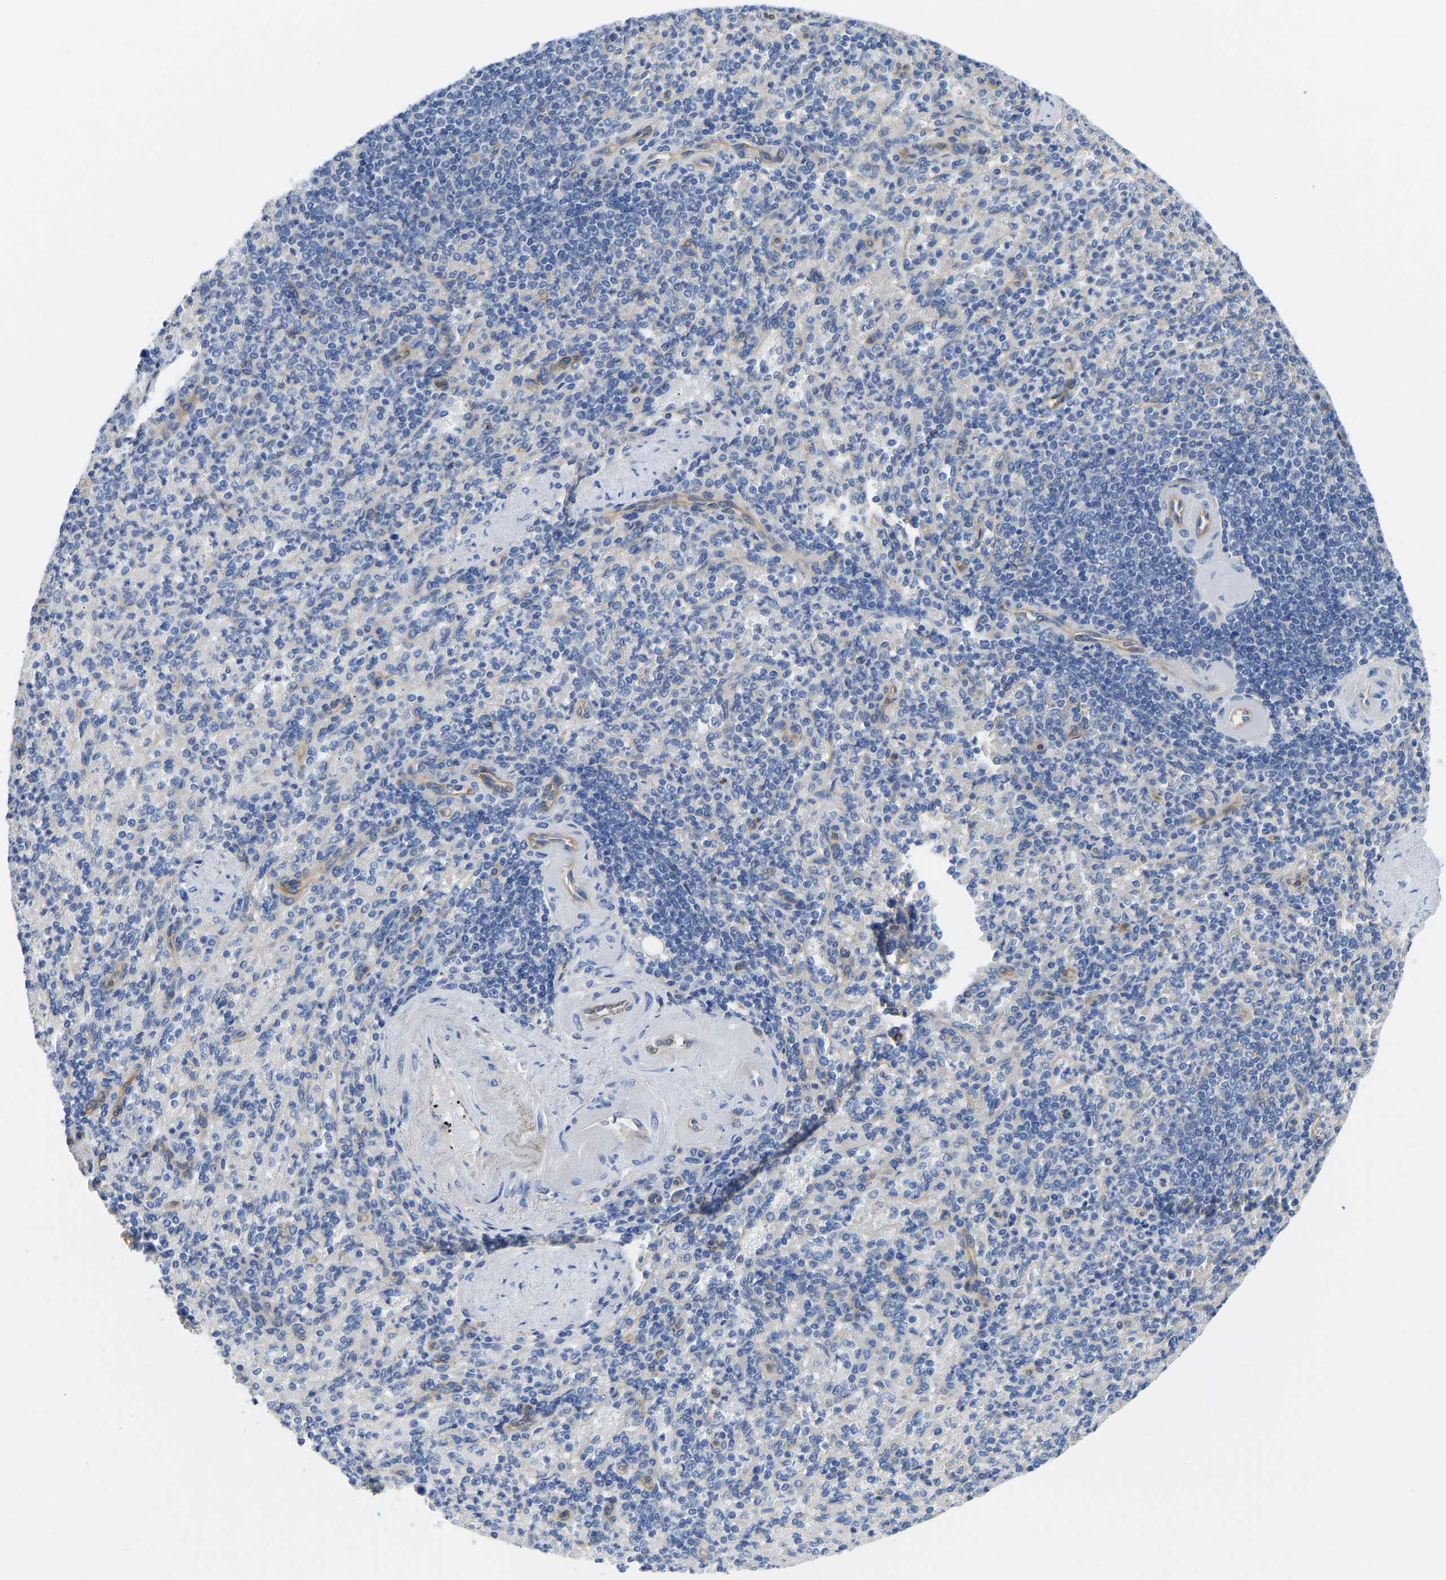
{"staining": {"intensity": "negative", "quantity": "none", "location": "none"}, "tissue": "spleen", "cell_type": "Cells in red pulp", "image_type": "normal", "snomed": [{"axis": "morphology", "description": "Normal tissue, NOS"}, {"axis": "topography", "description": "Spleen"}], "caption": "Cells in red pulp show no significant positivity in unremarkable spleen.", "gene": "CHAD", "patient": {"sex": "female", "age": 74}}